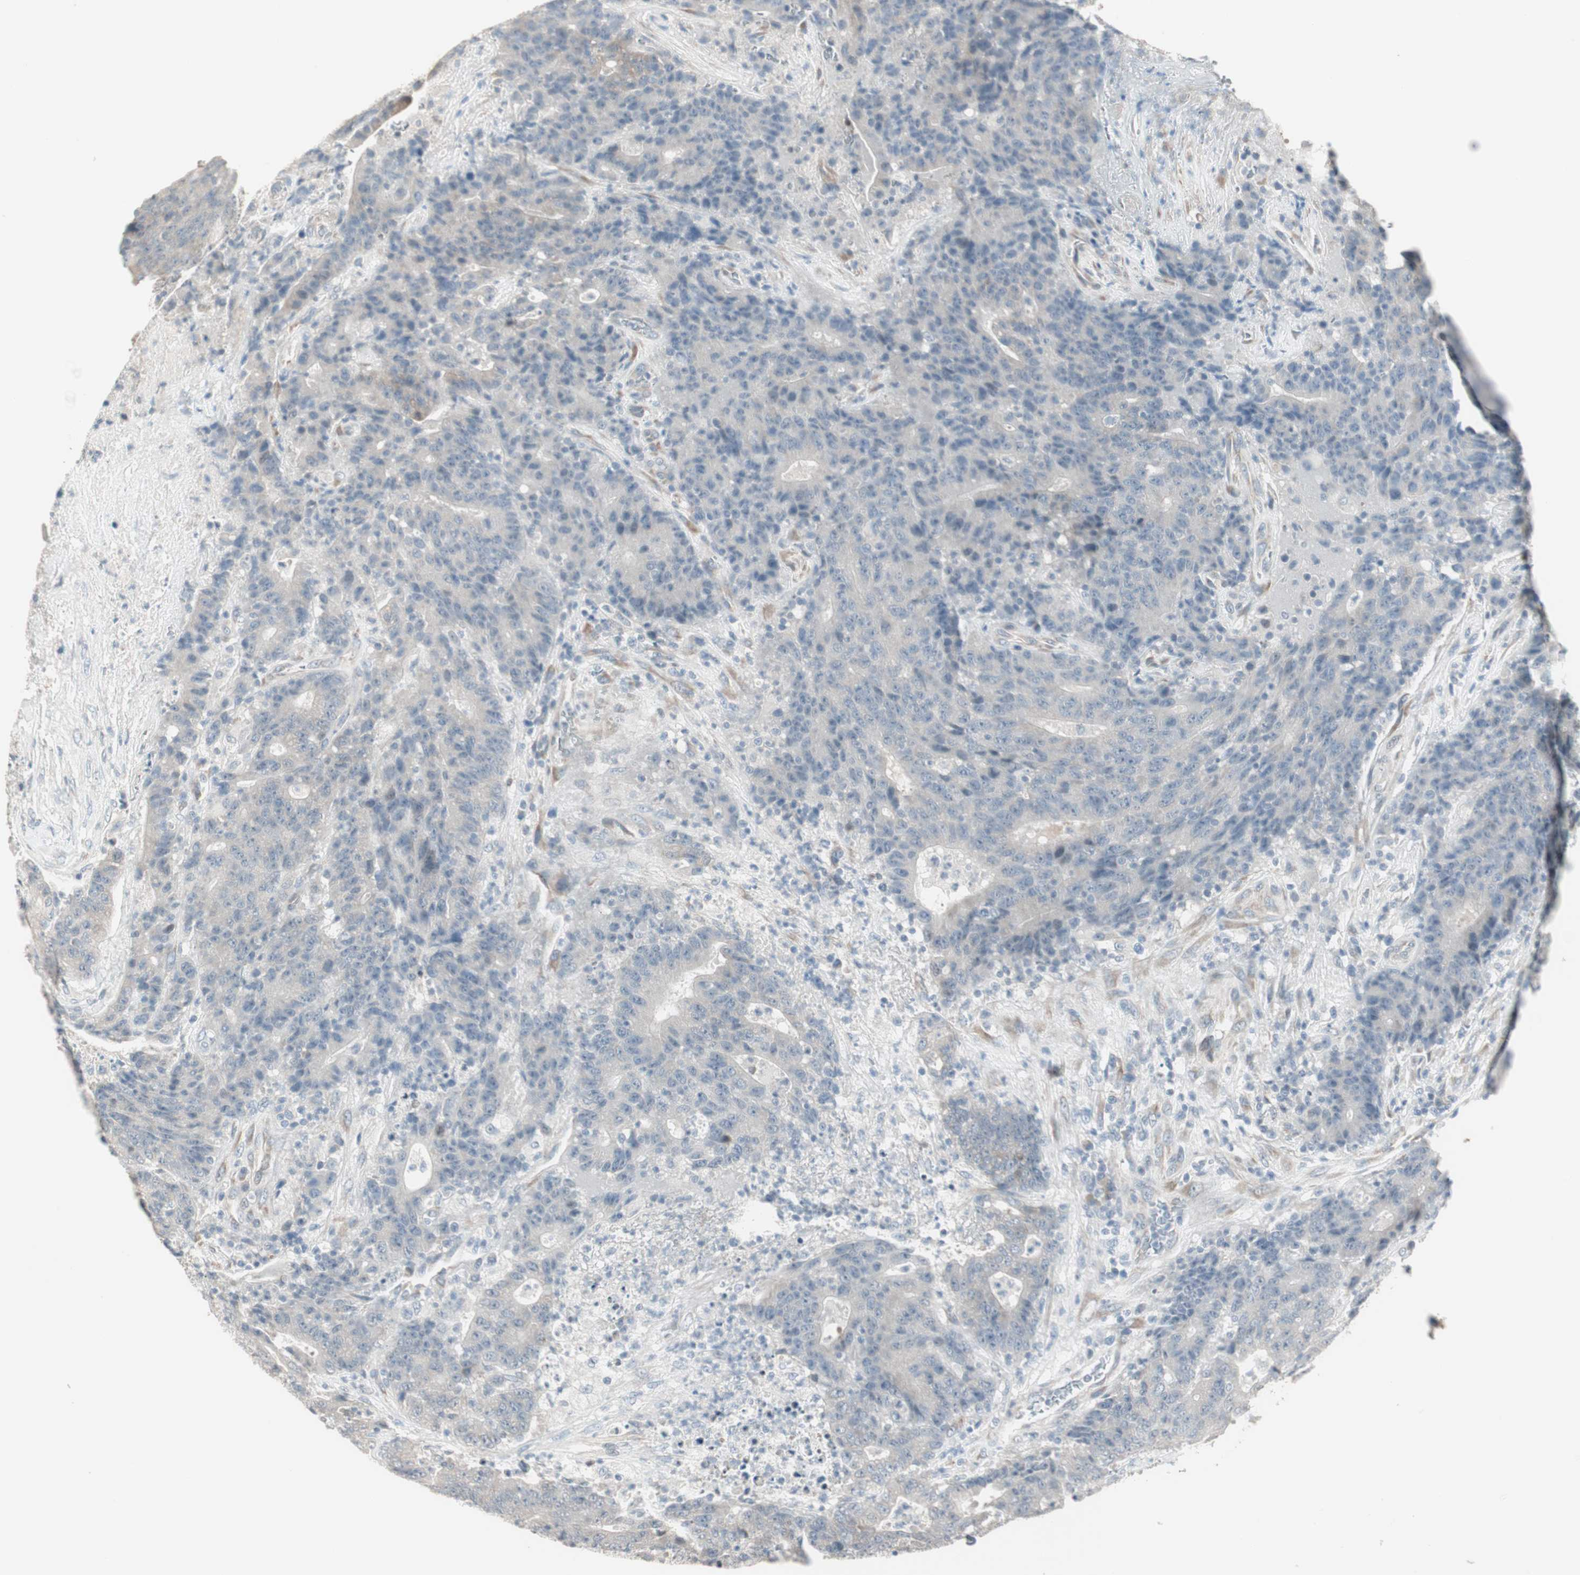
{"staining": {"intensity": "negative", "quantity": "none", "location": "none"}, "tissue": "colorectal cancer", "cell_type": "Tumor cells", "image_type": "cancer", "snomed": [{"axis": "morphology", "description": "Normal tissue, NOS"}, {"axis": "morphology", "description": "Adenocarcinoma, NOS"}, {"axis": "topography", "description": "Colon"}], "caption": "IHC micrograph of neoplastic tissue: colorectal cancer stained with DAB shows no significant protein staining in tumor cells.", "gene": "PDZK1", "patient": {"sex": "female", "age": 75}}